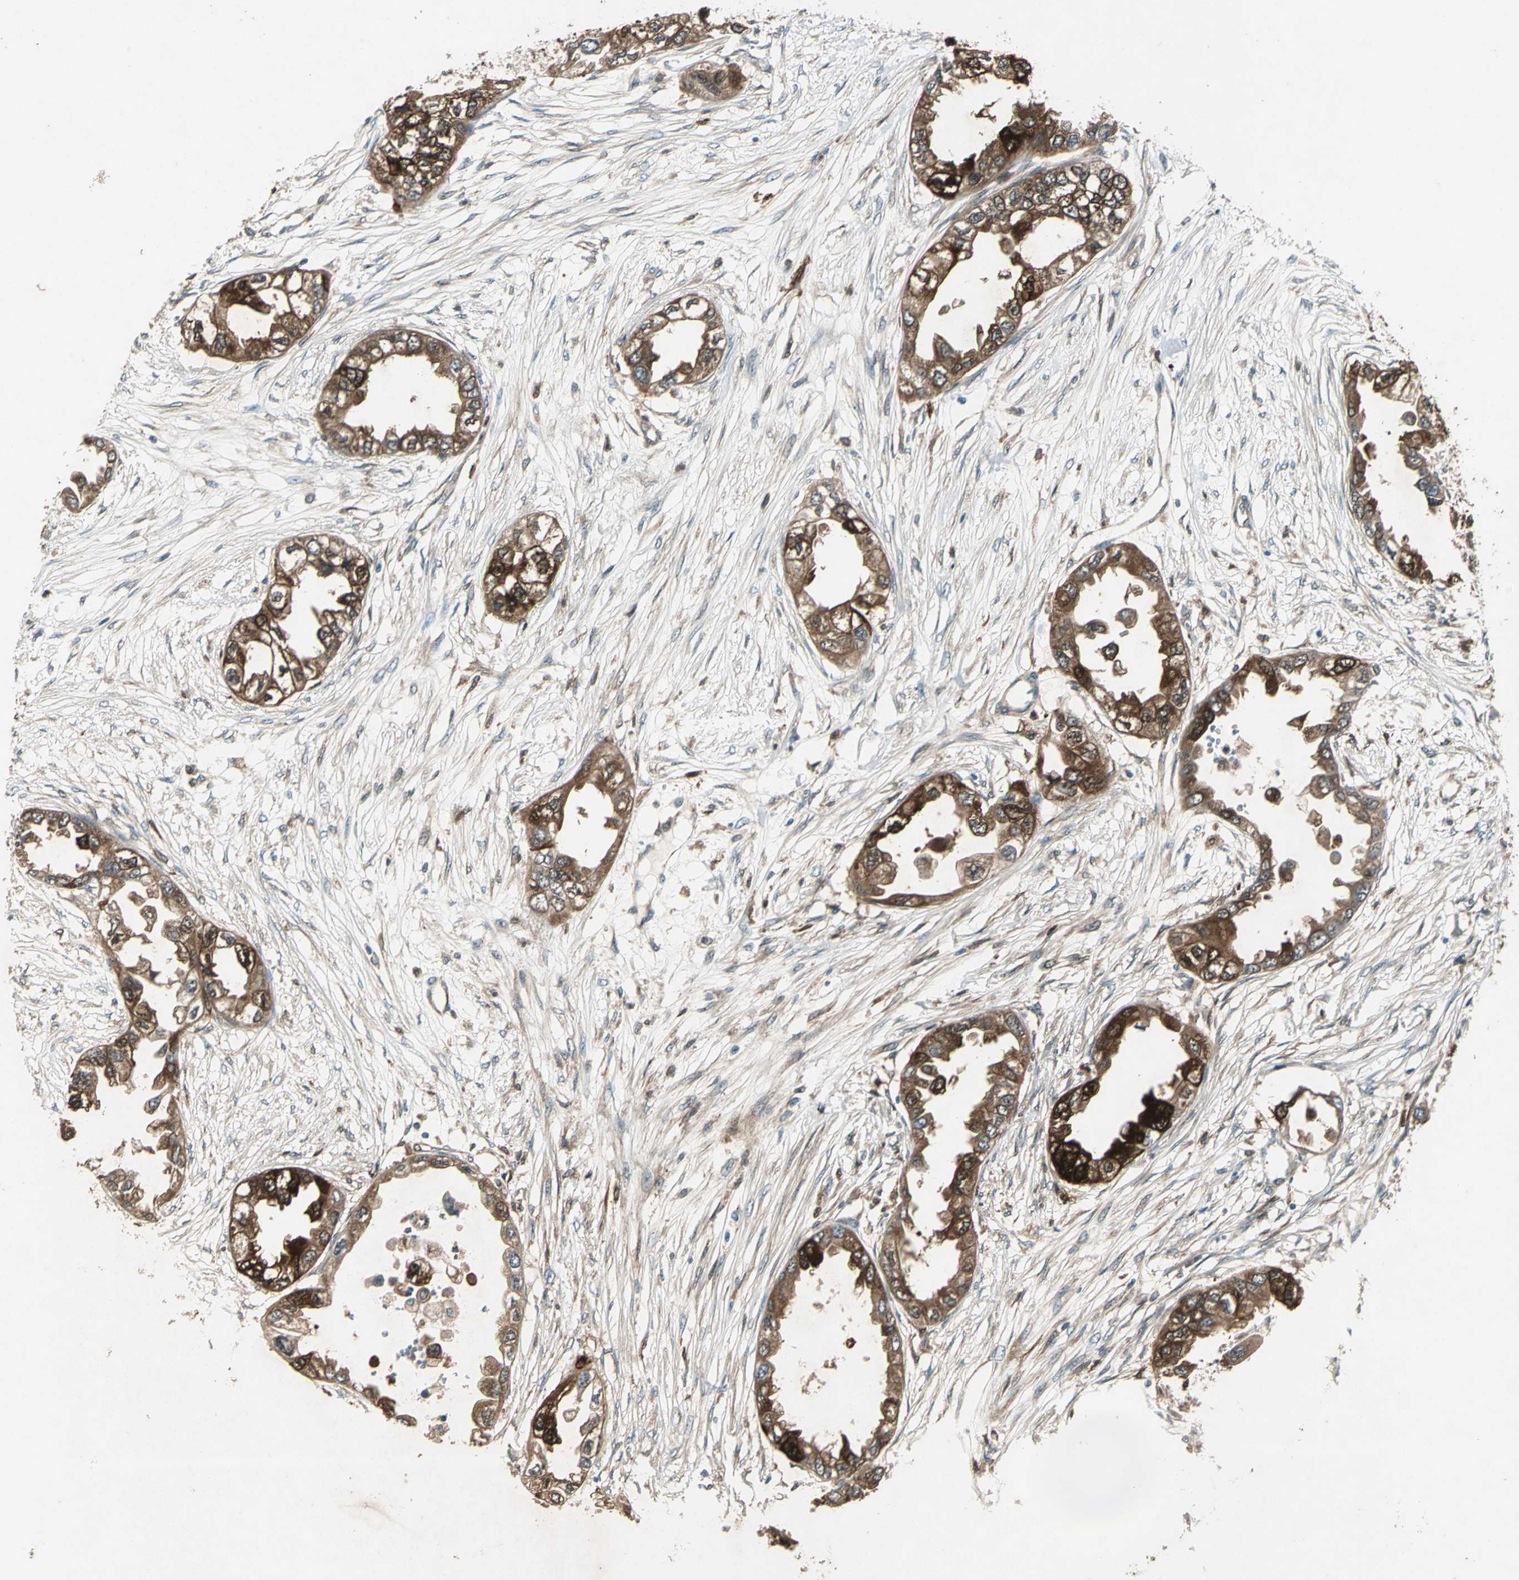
{"staining": {"intensity": "moderate", "quantity": ">75%", "location": "cytoplasmic/membranous"}, "tissue": "endometrial cancer", "cell_type": "Tumor cells", "image_type": "cancer", "snomed": [{"axis": "morphology", "description": "Adenocarcinoma, NOS"}, {"axis": "topography", "description": "Endometrium"}], "caption": "A high-resolution photomicrograph shows IHC staining of endometrial adenocarcinoma, which exhibits moderate cytoplasmic/membranous expression in about >75% of tumor cells. The protein of interest is shown in brown color, while the nuclei are stained blue.", "gene": "RRM2B", "patient": {"sex": "female", "age": 67}}